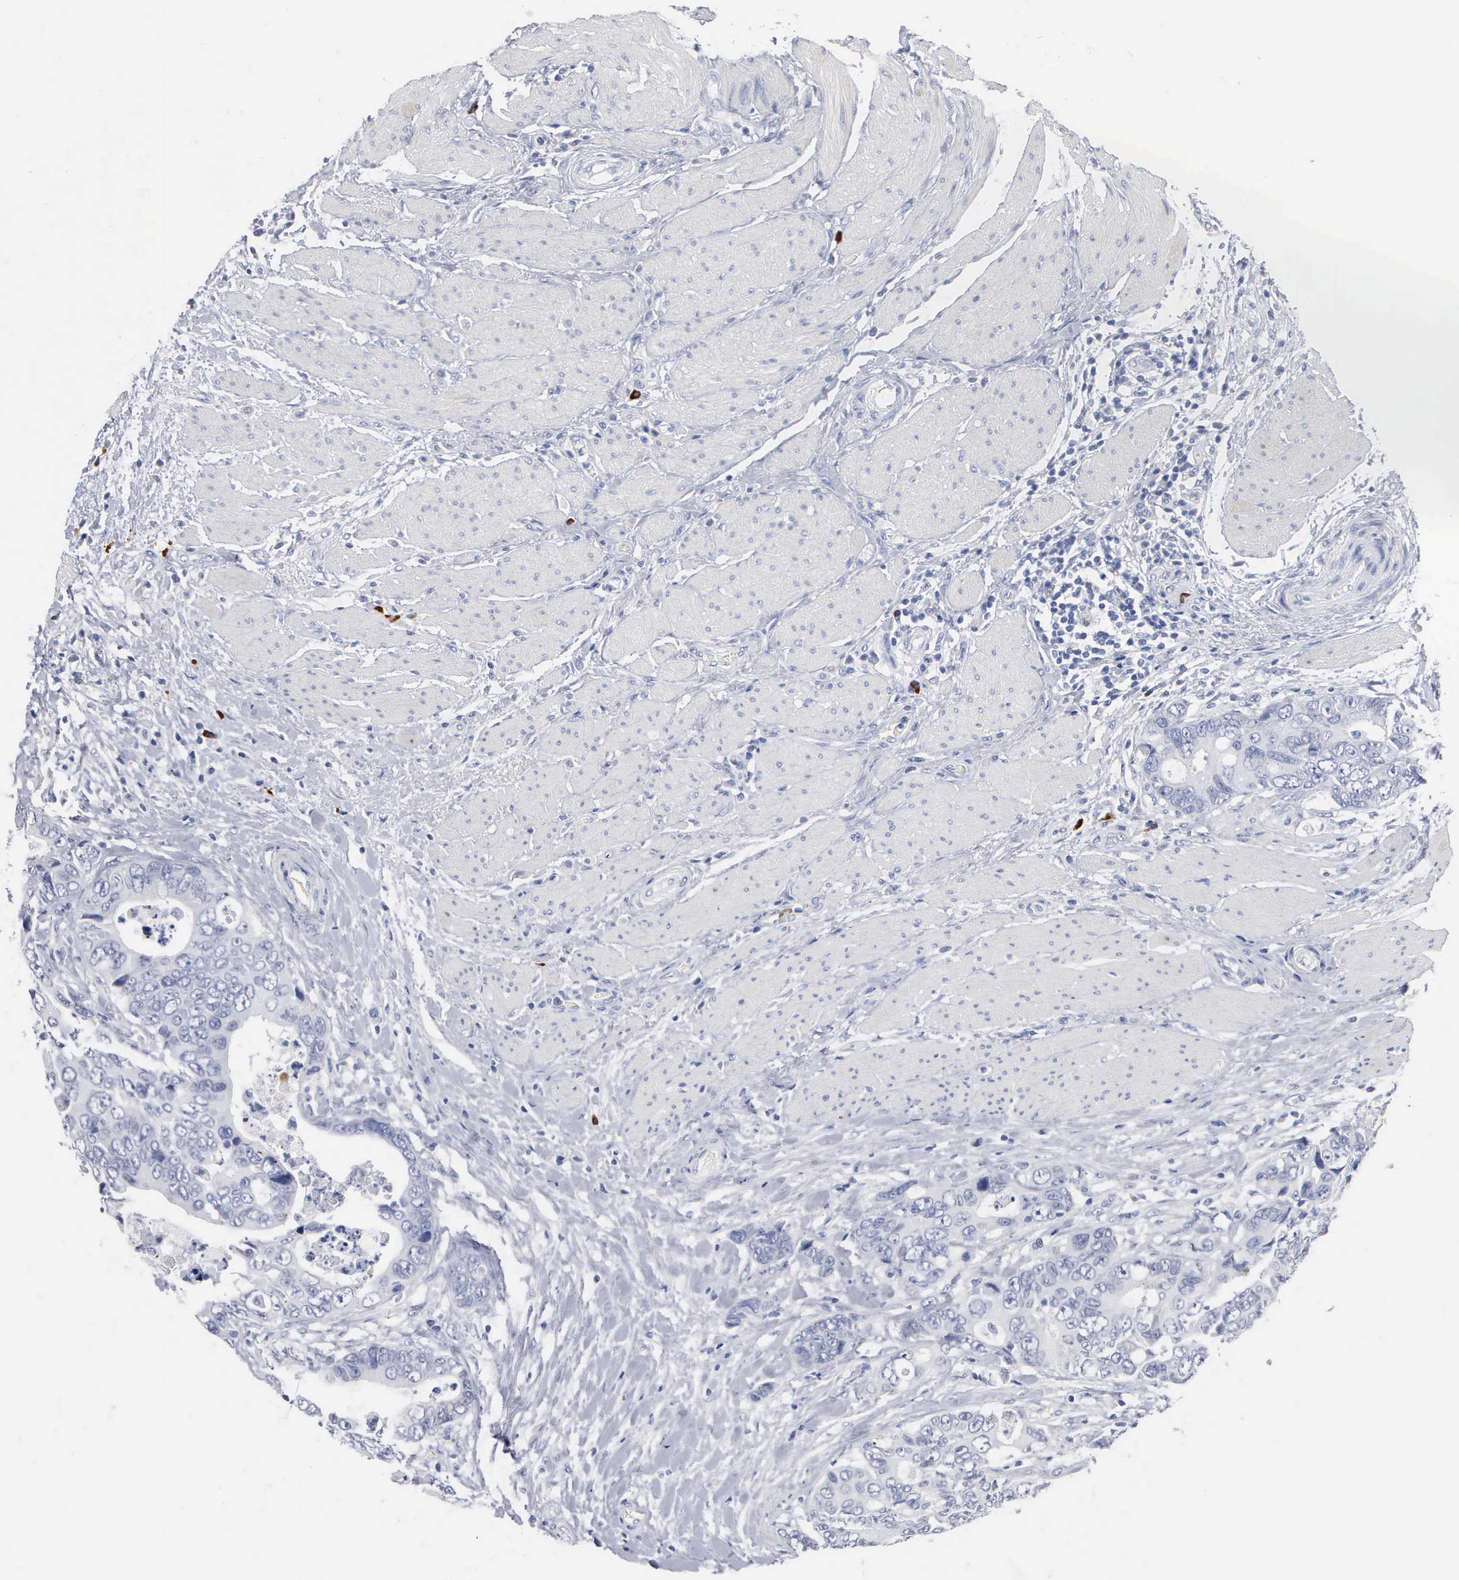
{"staining": {"intensity": "negative", "quantity": "none", "location": "none"}, "tissue": "colorectal cancer", "cell_type": "Tumor cells", "image_type": "cancer", "snomed": [{"axis": "morphology", "description": "Adenocarcinoma, NOS"}, {"axis": "topography", "description": "Rectum"}], "caption": "IHC image of human colorectal cancer (adenocarcinoma) stained for a protein (brown), which shows no positivity in tumor cells. The staining is performed using DAB (3,3'-diaminobenzidine) brown chromogen with nuclei counter-stained in using hematoxylin.", "gene": "ASPHD2", "patient": {"sex": "female", "age": 67}}